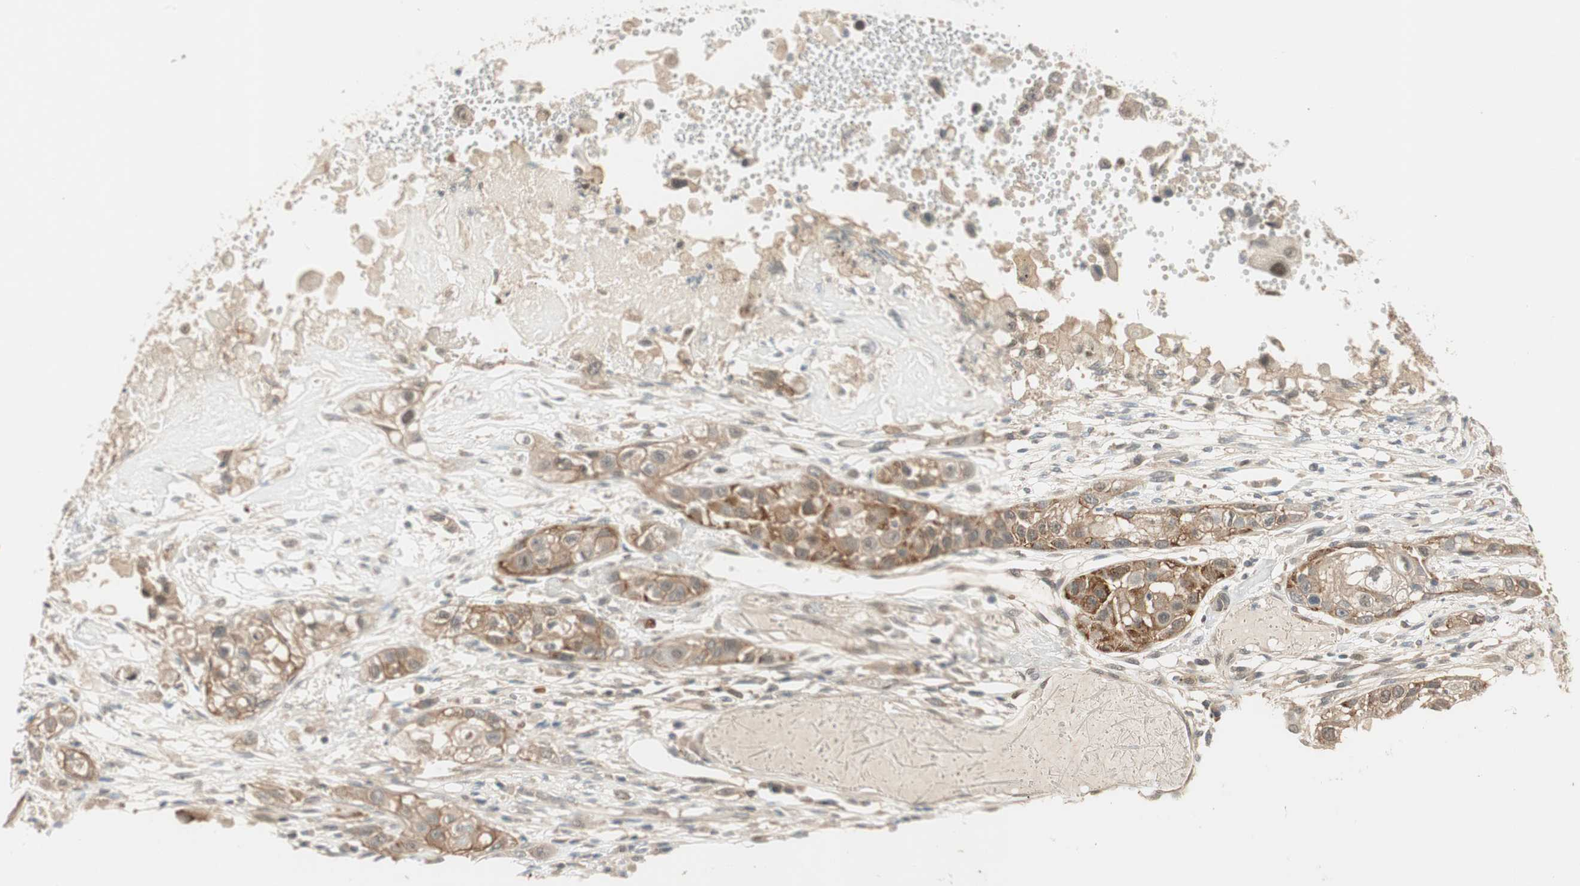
{"staining": {"intensity": "moderate", "quantity": ">75%", "location": "cytoplasmic/membranous"}, "tissue": "lung cancer", "cell_type": "Tumor cells", "image_type": "cancer", "snomed": [{"axis": "morphology", "description": "Squamous cell carcinoma, NOS"}, {"axis": "topography", "description": "Lung"}], "caption": "A brown stain highlights moderate cytoplasmic/membranous positivity of a protein in lung cancer tumor cells.", "gene": "PSMD8", "patient": {"sex": "male", "age": 71}}